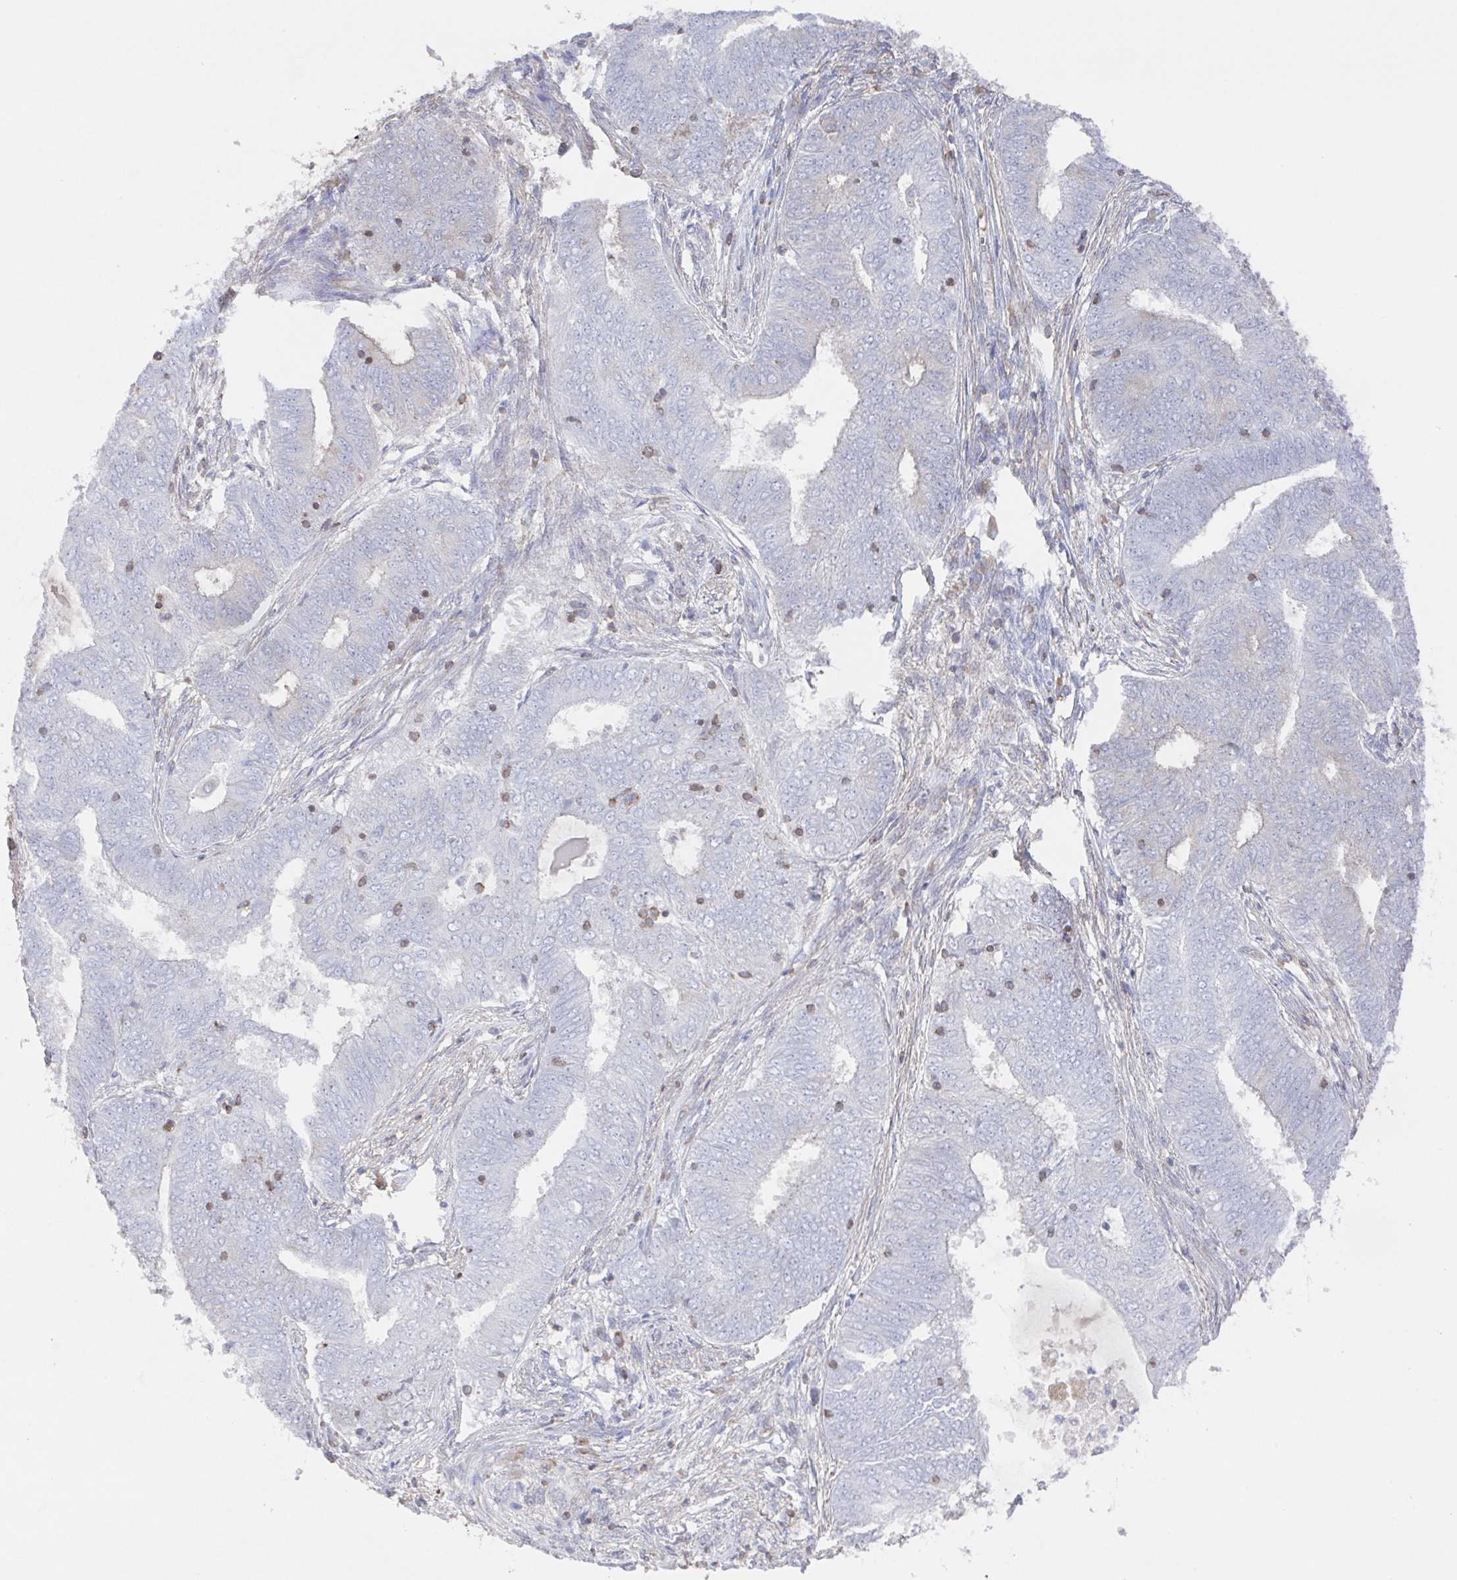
{"staining": {"intensity": "negative", "quantity": "none", "location": "none"}, "tissue": "endometrial cancer", "cell_type": "Tumor cells", "image_type": "cancer", "snomed": [{"axis": "morphology", "description": "Adenocarcinoma, NOS"}, {"axis": "topography", "description": "Endometrium"}], "caption": "Photomicrograph shows no significant protein expression in tumor cells of endometrial cancer (adenocarcinoma). (DAB (3,3'-diaminobenzidine) IHC visualized using brightfield microscopy, high magnification).", "gene": "AGFG2", "patient": {"sex": "female", "age": 62}}